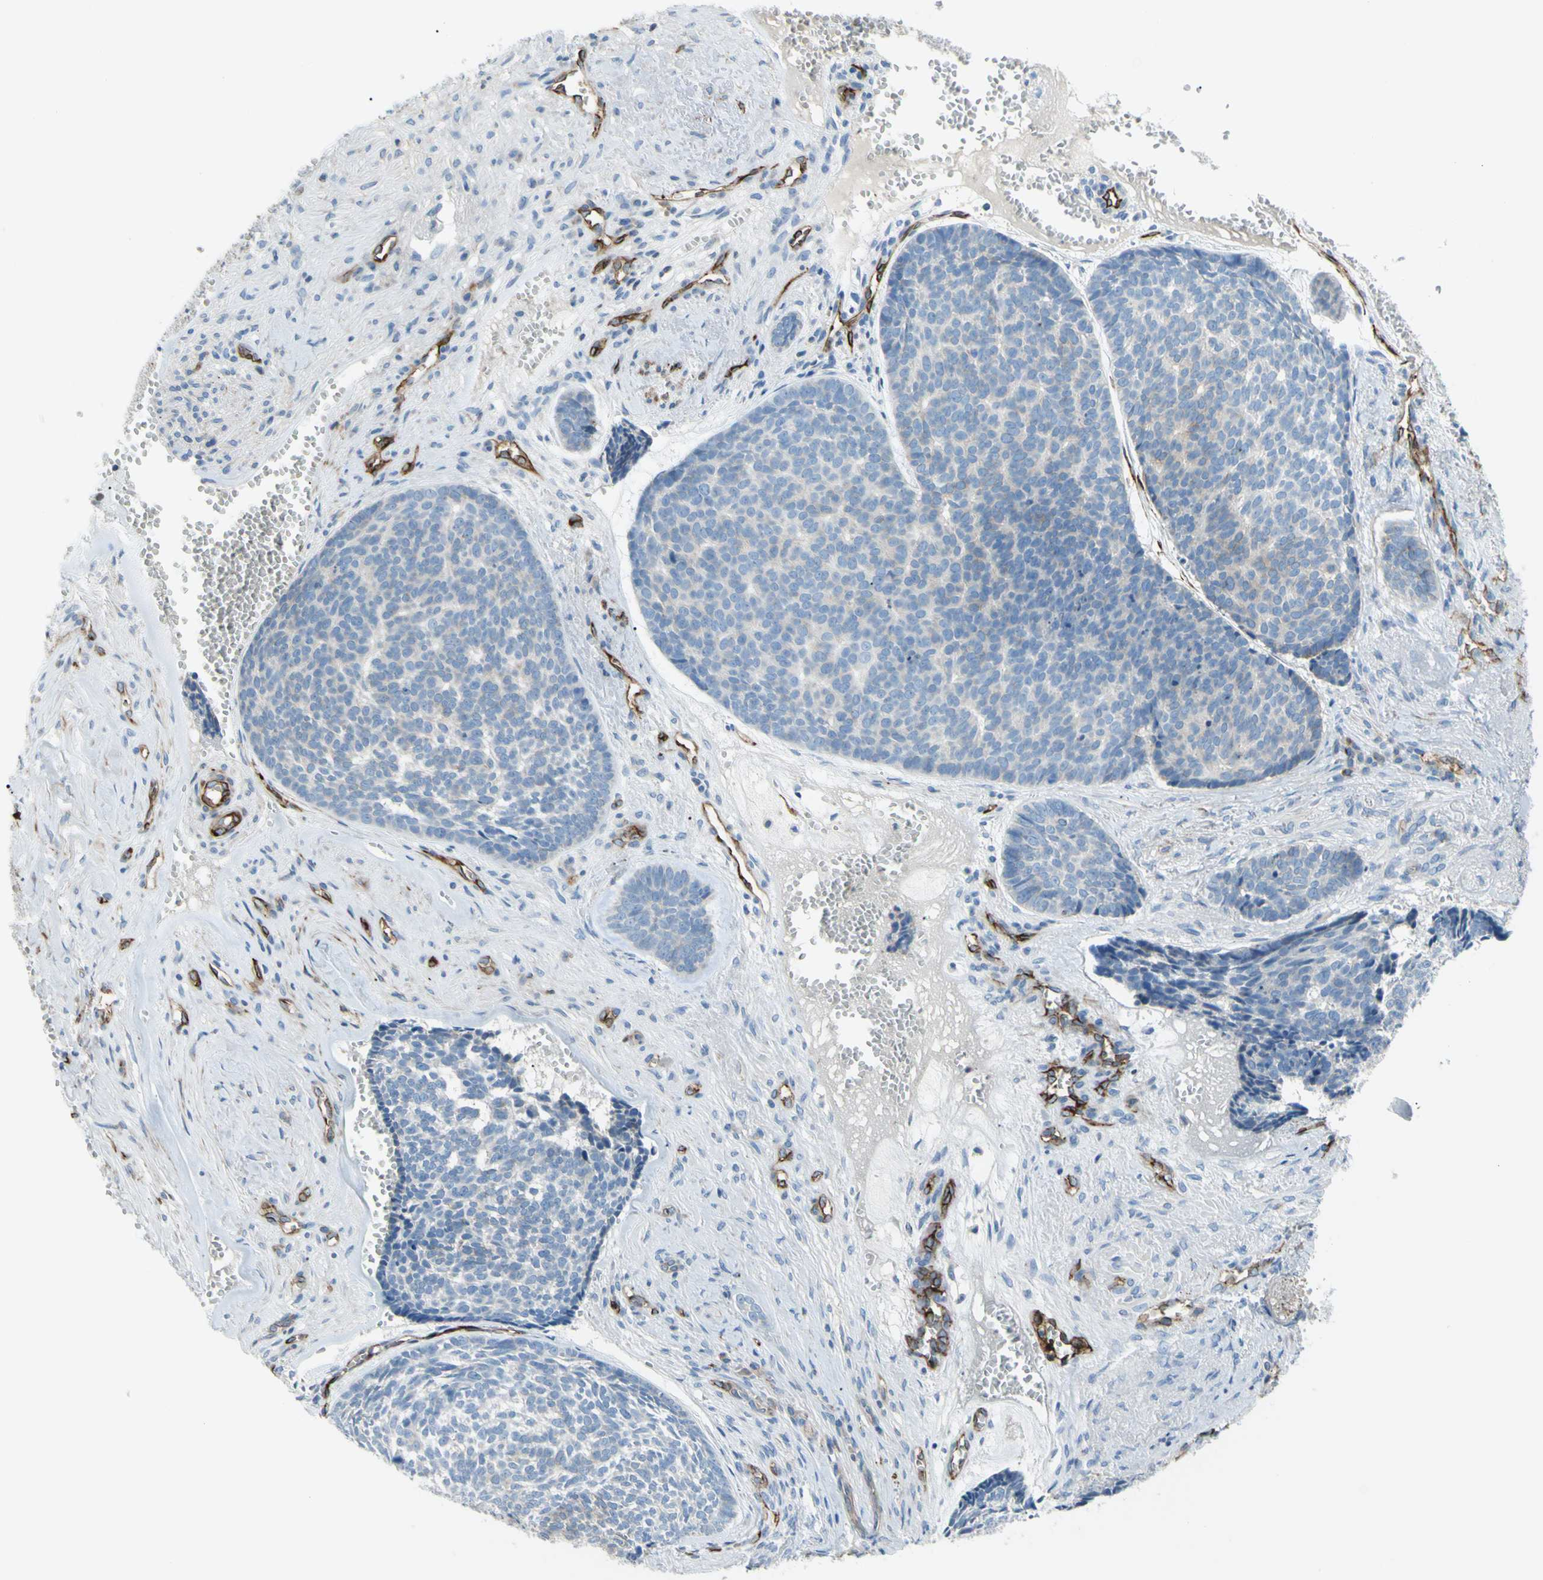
{"staining": {"intensity": "negative", "quantity": "none", "location": "none"}, "tissue": "skin cancer", "cell_type": "Tumor cells", "image_type": "cancer", "snomed": [{"axis": "morphology", "description": "Basal cell carcinoma"}, {"axis": "topography", "description": "Skin"}], "caption": "An image of basal cell carcinoma (skin) stained for a protein reveals no brown staining in tumor cells.", "gene": "PRRG2", "patient": {"sex": "male", "age": 84}}